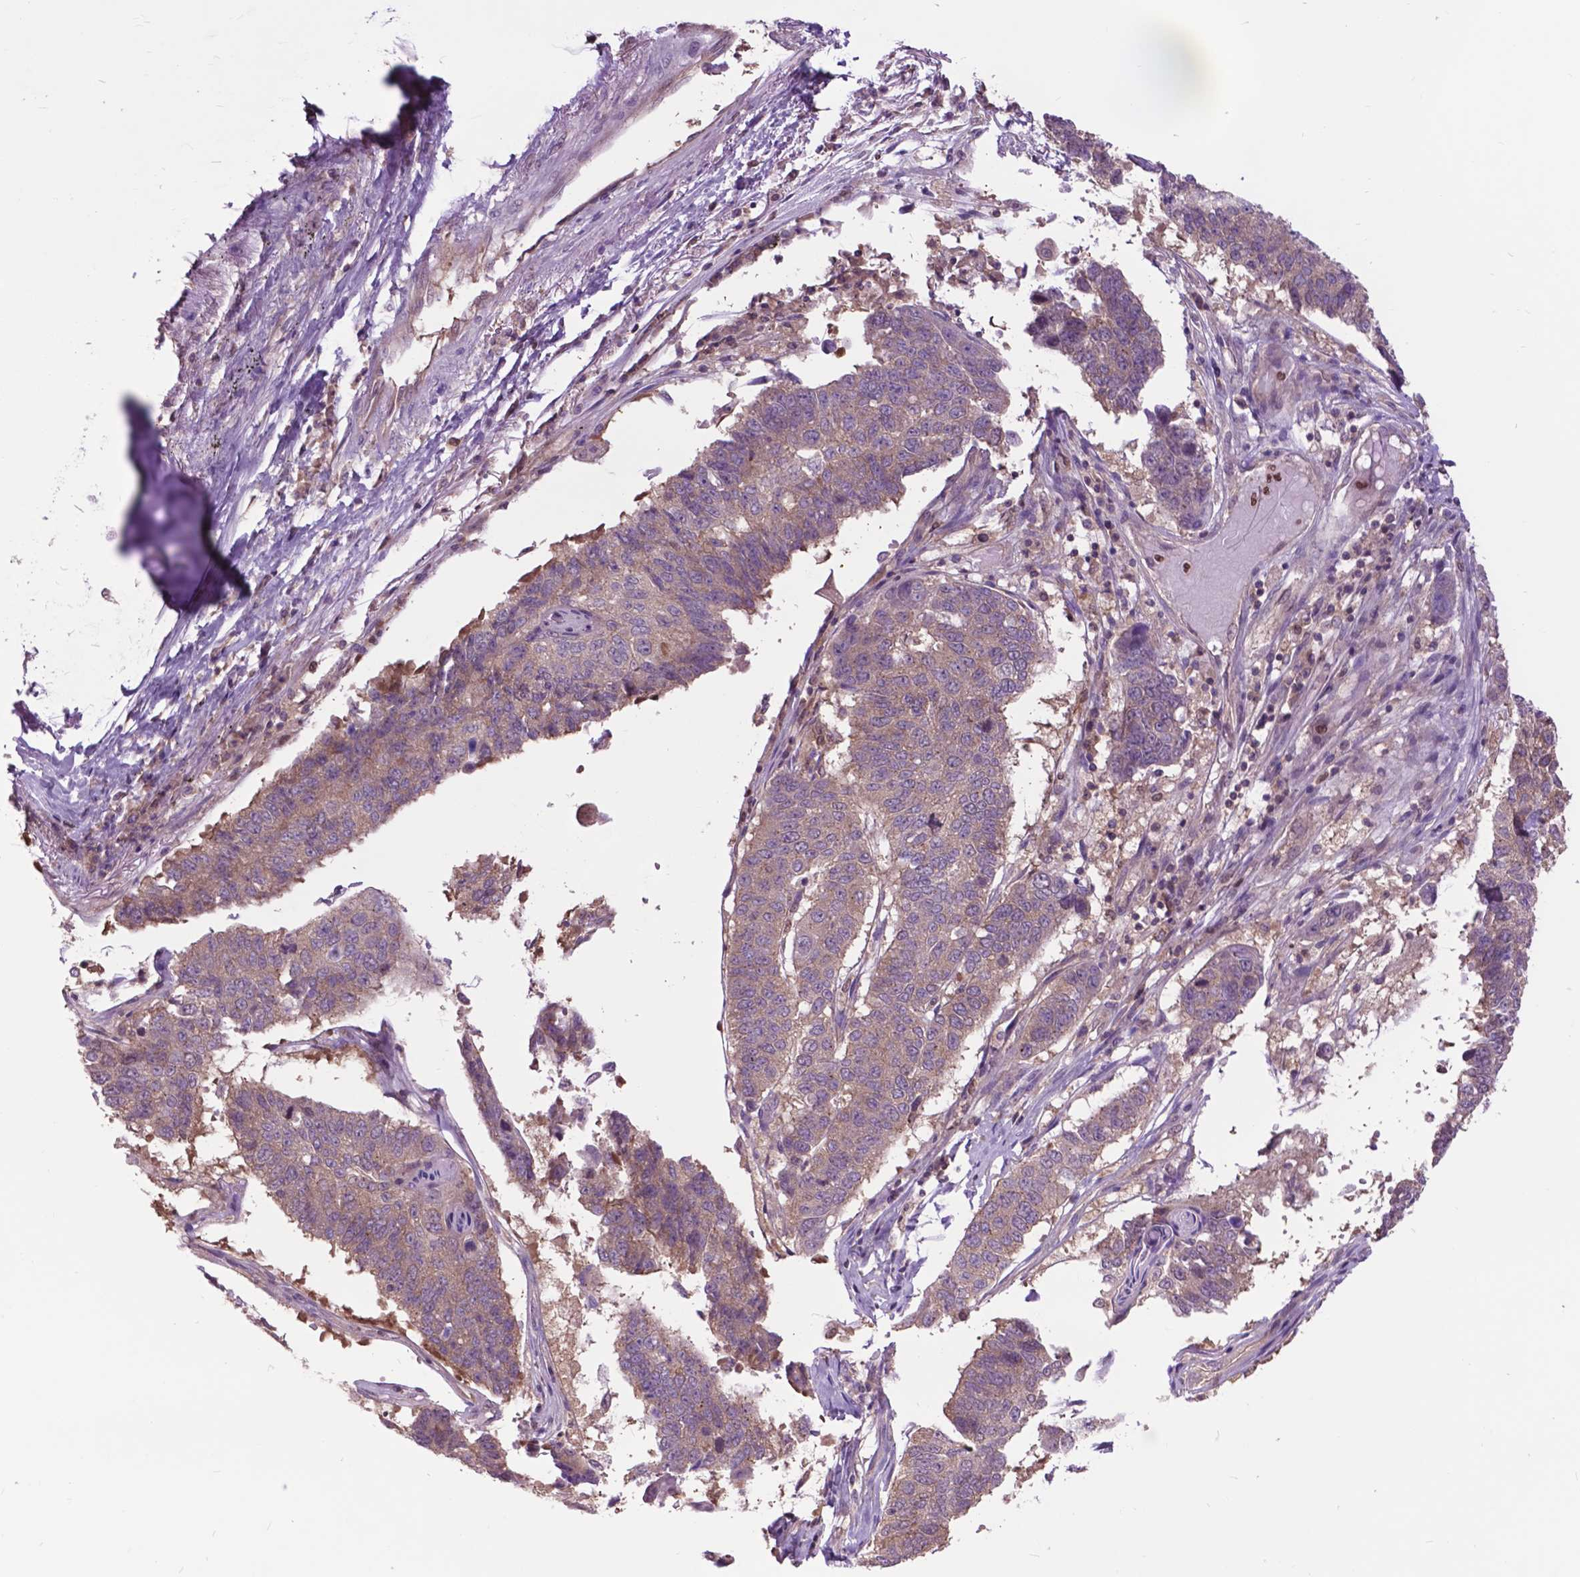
{"staining": {"intensity": "weak", "quantity": ">75%", "location": "cytoplasmic/membranous"}, "tissue": "lung cancer", "cell_type": "Tumor cells", "image_type": "cancer", "snomed": [{"axis": "morphology", "description": "Squamous cell carcinoma, NOS"}, {"axis": "topography", "description": "Lung"}], "caption": "High-magnification brightfield microscopy of lung cancer stained with DAB (brown) and counterstained with hematoxylin (blue). tumor cells exhibit weak cytoplasmic/membranous expression is identified in approximately>75% of cells.", "gene": "ARAF", "patient": {"sex": "male", "age": 73}}